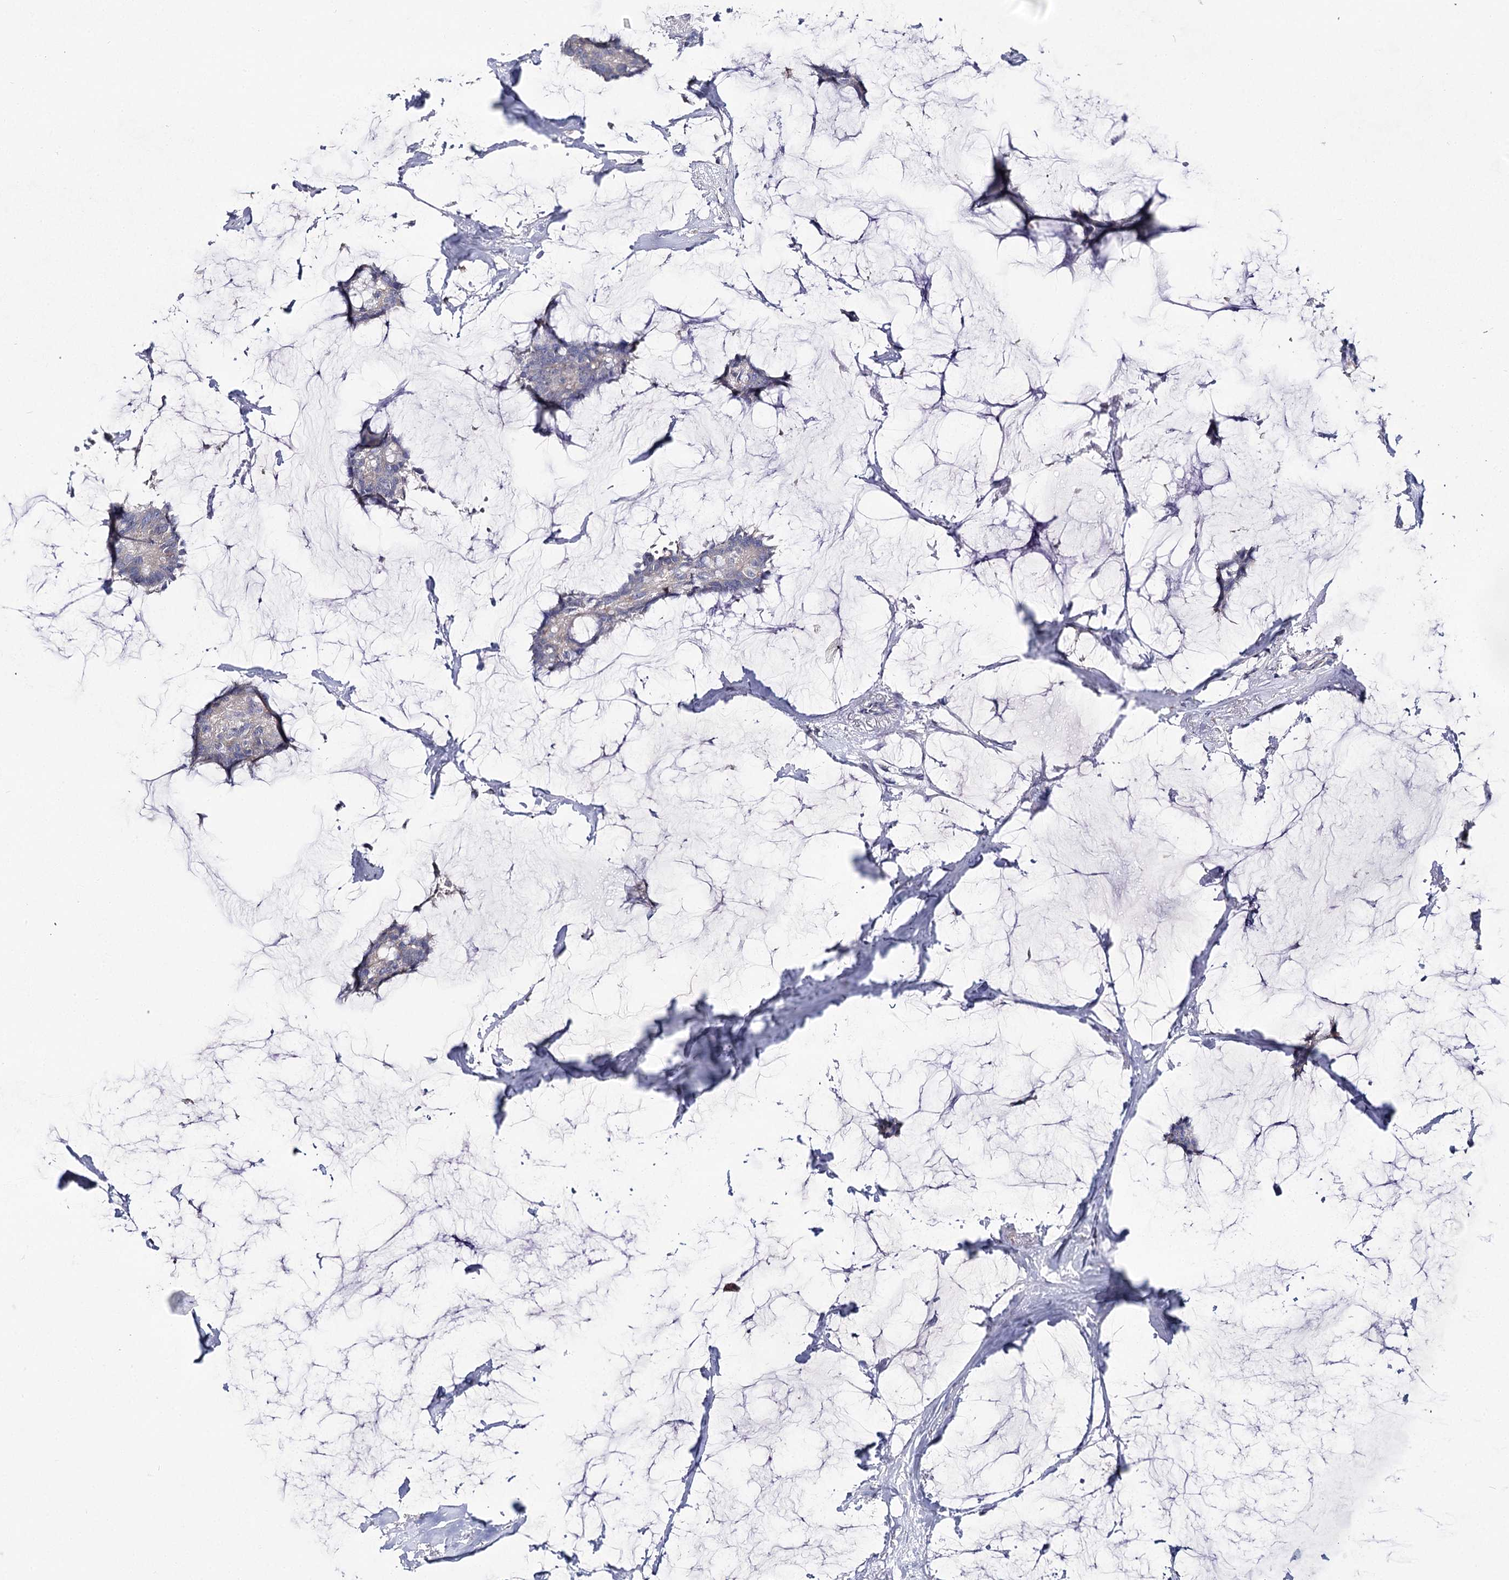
{"staining": {"intensity": "negative", "quantity": "none", "location": "none"}, "tissue": "breast cancer", "cell_type": "Tumor cells", "image_type": "cancer", "snomed": [{"axis": "morphology", "description": "Duct carcinoma"}, {"axis": "topography", "description": "Breast"}], "caption": "A histopathology image of human breast cancer (invasive ductal carcinoma) is negative for staining in tumor cells.", "gene": "IL1RAP", "patient": {"sex": "female", "age": 93}}